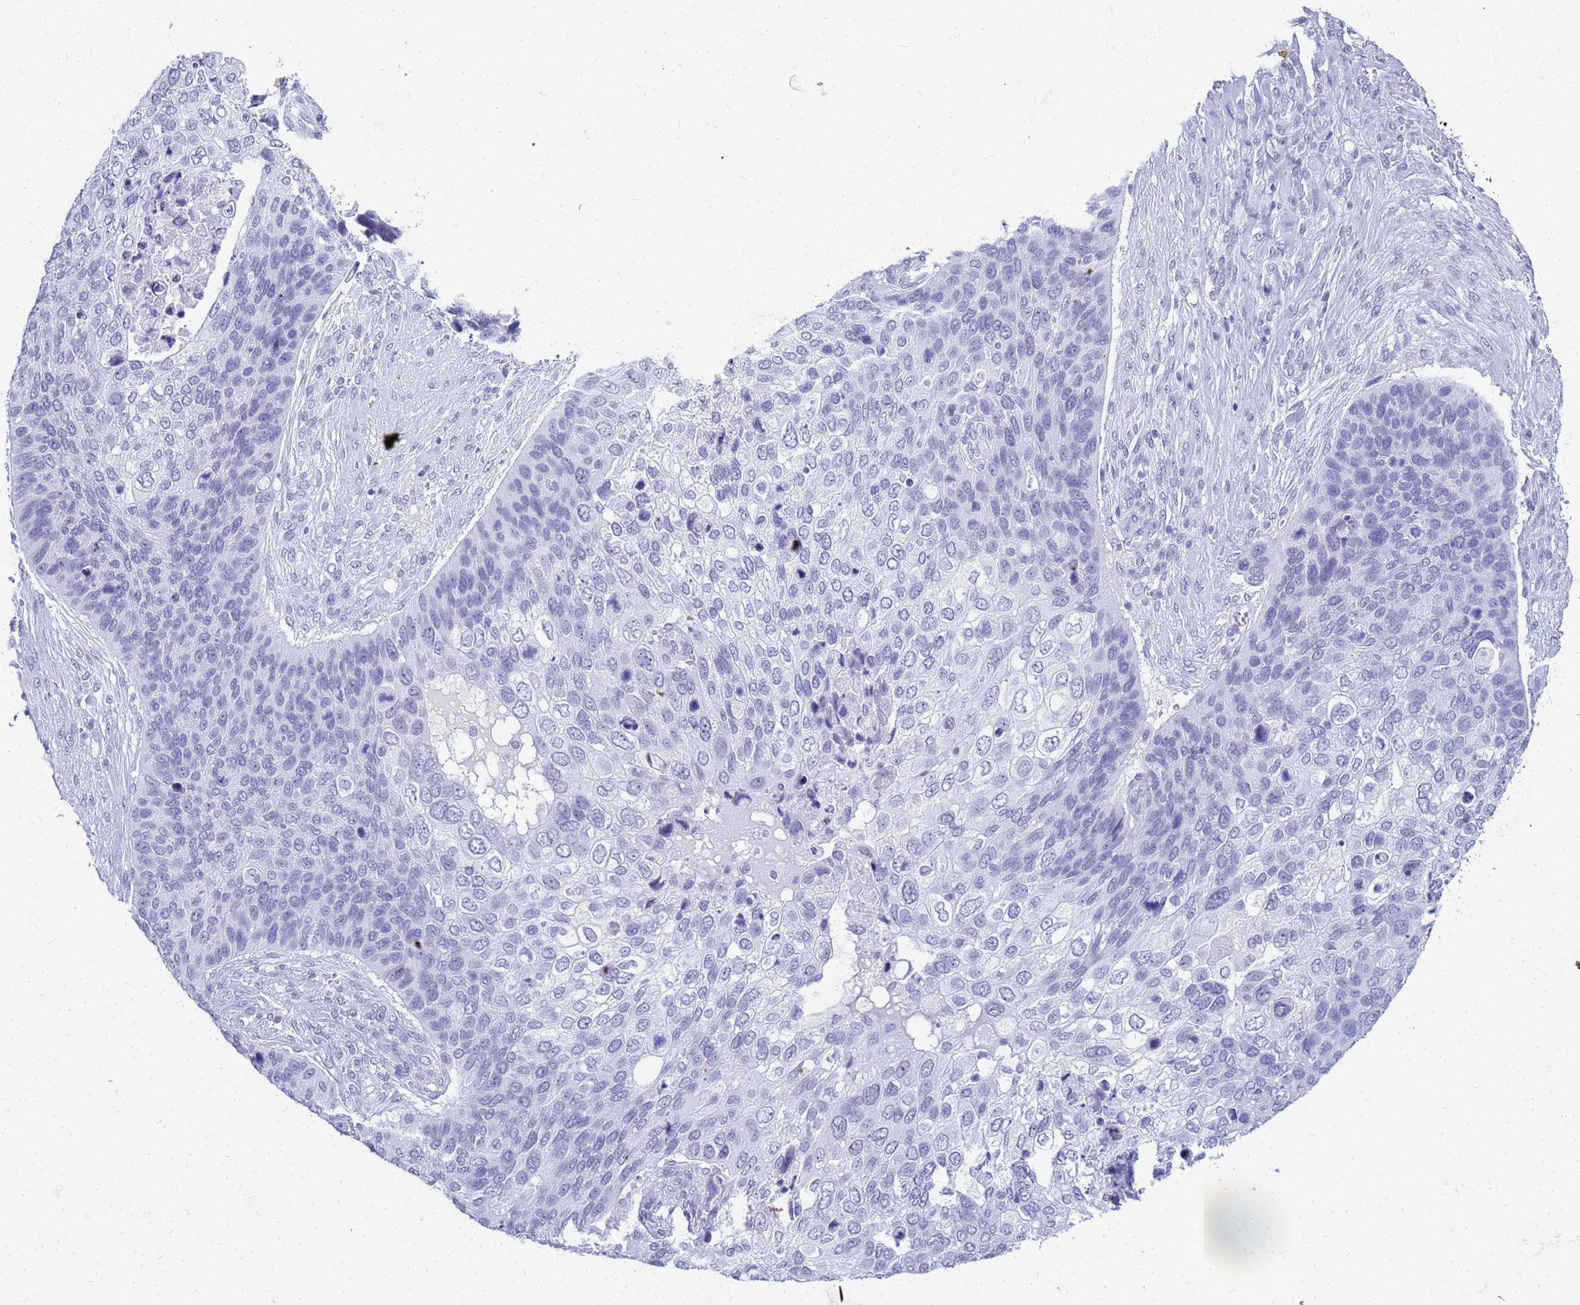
{"staining": {"intensity": "negative", "quantity": "none", "location": "none"}, "tissue": "skin cancer", "cell_type": "Tumor cells", "image_type": "cancer", "snomed": [{"axis": "morphology", "description": "Basal cell carcinoma"}, {"axis": "topography", "description": "Skin"}], "caption": "Tumor cells show no significant protein staining in skin cancer (basal cell carcinoma). (Brightfield microscopy of DAB (3,3'-diaminobenzidine) immunohistochemistry at high magnification).", "gene": "SLC7A9", "patient": {"sex": "female", "age": 74}}